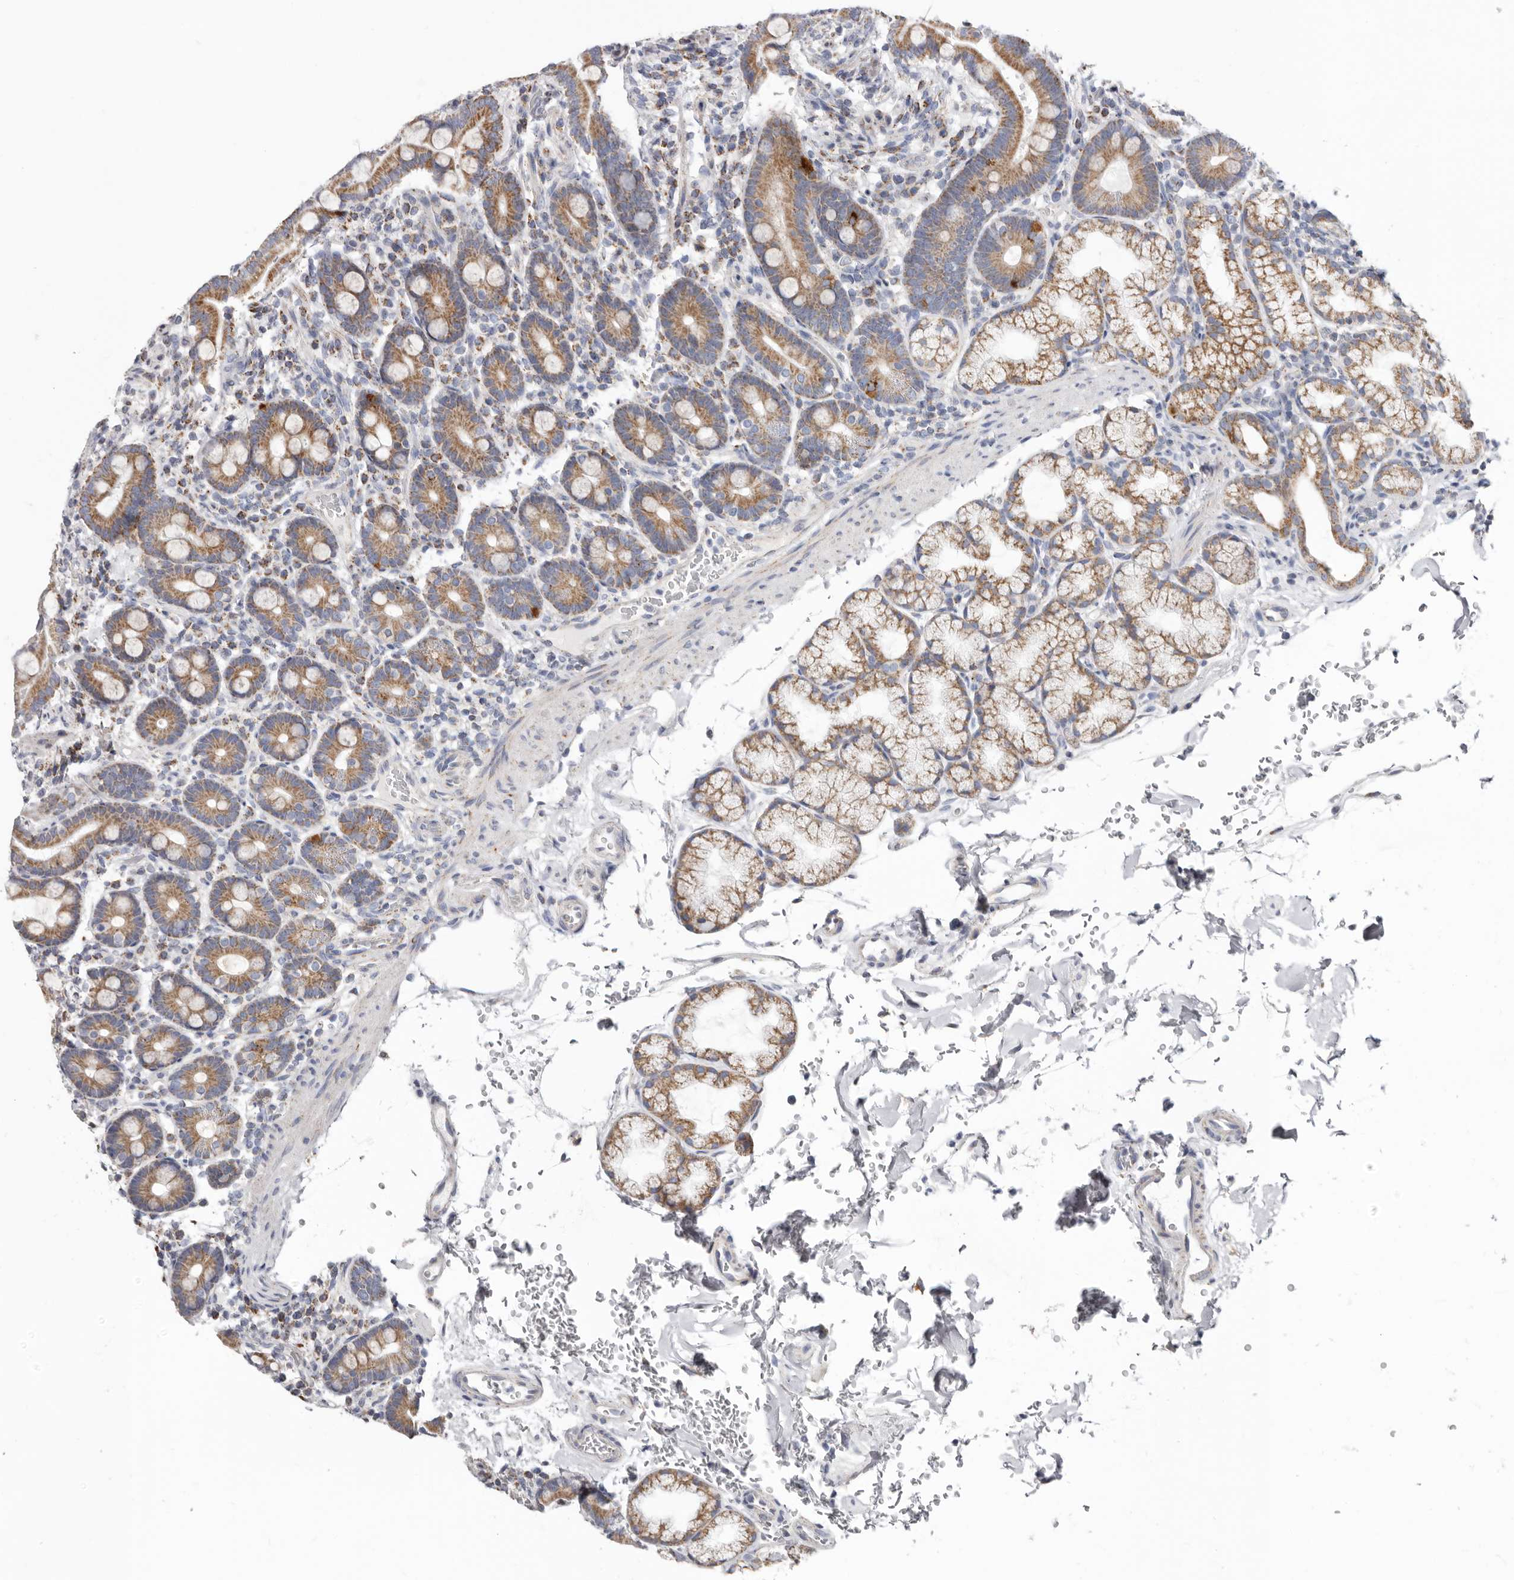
{"staining": {"intensity": "moderate", "quantity": ">75%", "location": "cytoplasmic/membranous"}, "tissue": "duodenum", "cell_type": "Glandular cells", "image_type": "normal", "snomed": [{"axis": "morphology", "description": "Normal tissue, NOS"}, {"axis": "topography", "description": "Duodenum"}], "caption": "The image shows staining of normal duodenum, revealing moderate cytoplasmic/membranous protein positivity (brown color) within glandular cells.", "gene": "RSPO2", "patient": {"sex": "male", "age": 54}}